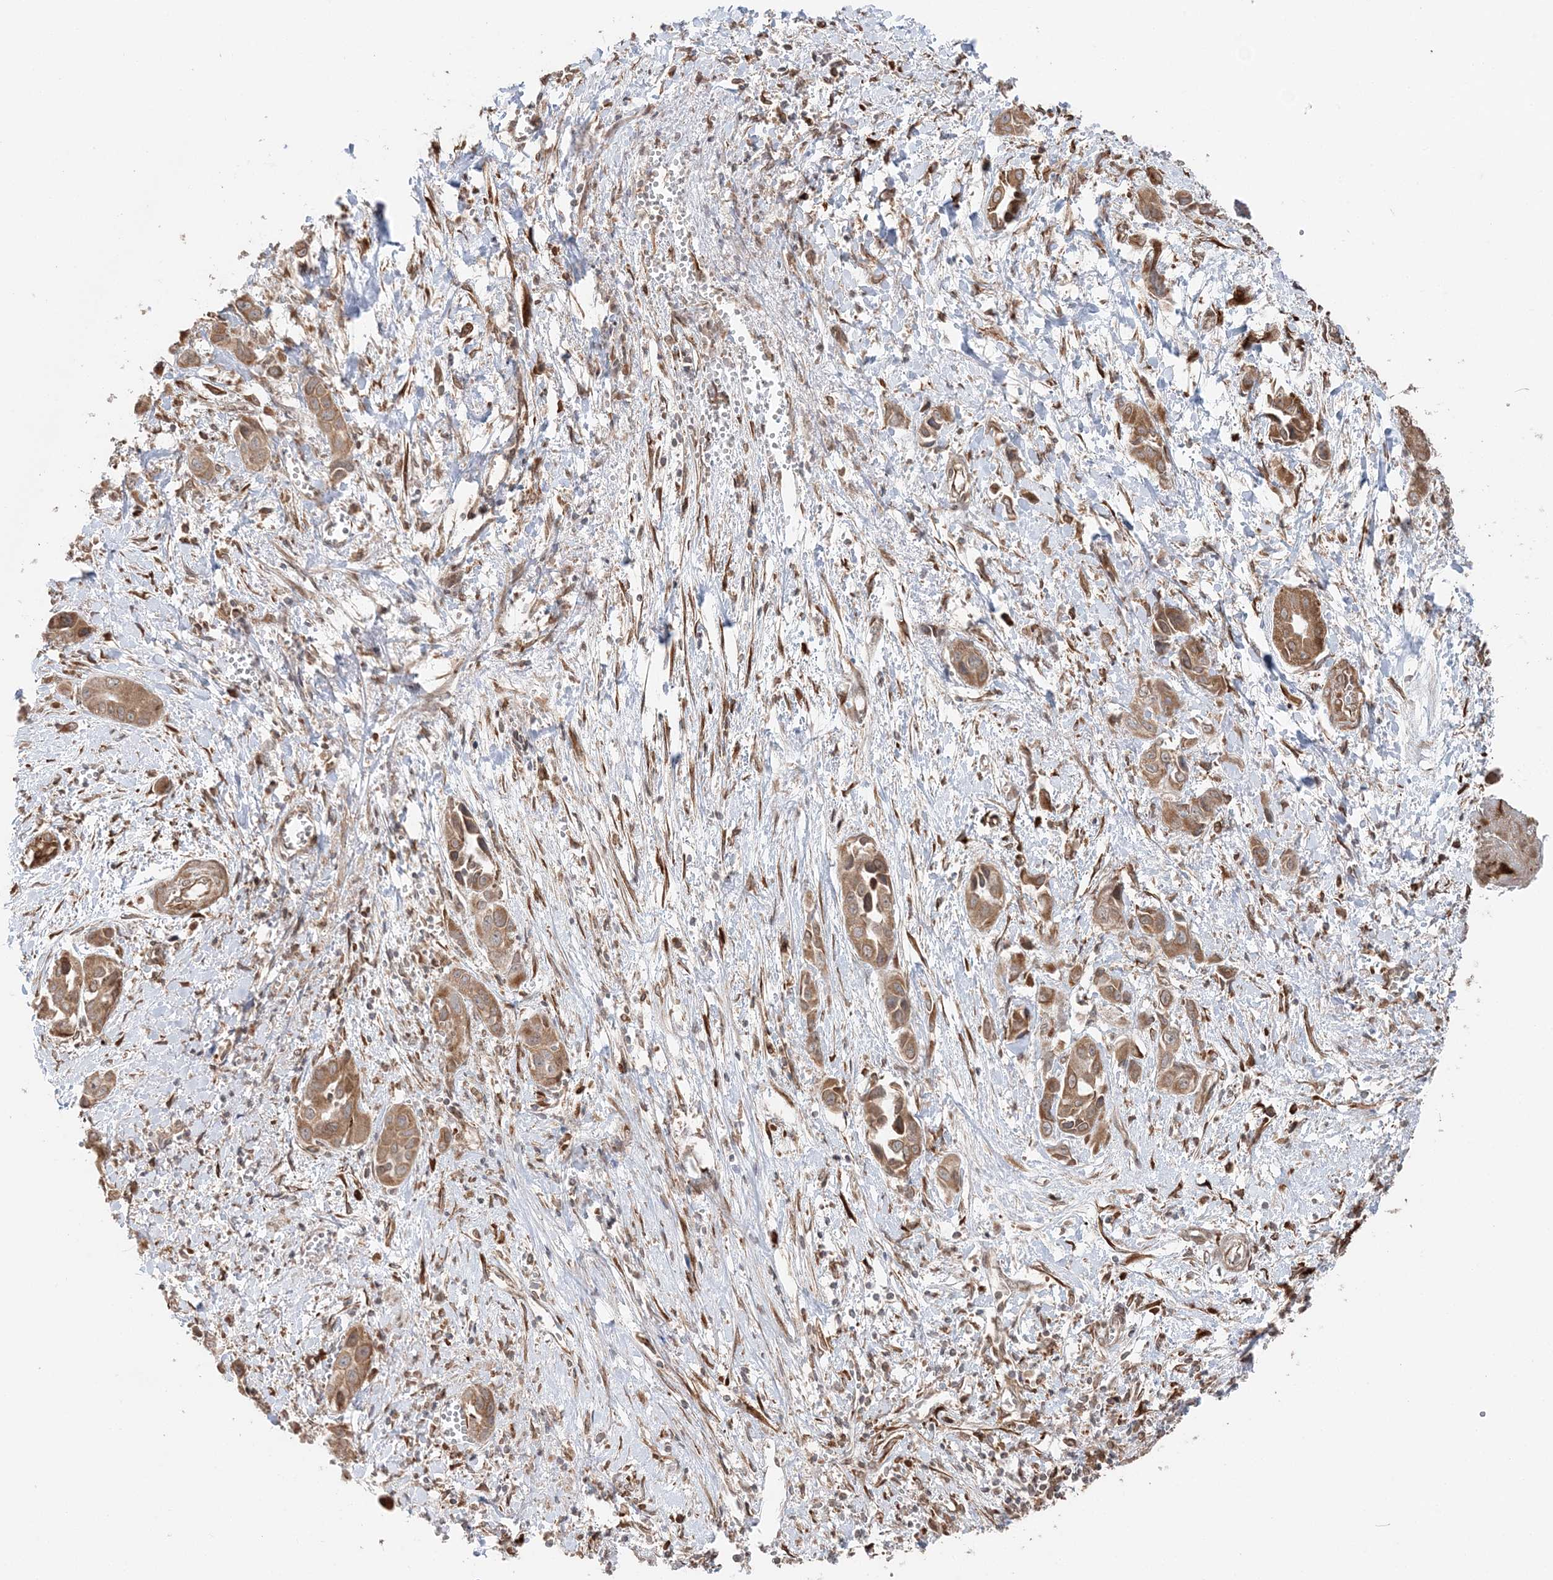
{"staining": {"intensity": "moderate", "quantity": ">75%", "location": "cytoplasmic/membranous"}, "tissue": "liver cancer", "cell_type": "Tumor cells", "image_type": "cancer", "snomed": [{"axis": "morphology", "description": "Cholangiocarcinoma"}, {"axis": "topography", "description": "Liver"}], "caption": "Immunohistochemical staining of human liver cholangiocarcinoma reveals medium levels of moderate cytoplasmic/membranous protein expression in approximately >75% of tumor cells.", "gene": "TMED10", "patient": {"sex": "female", "age": 52}}